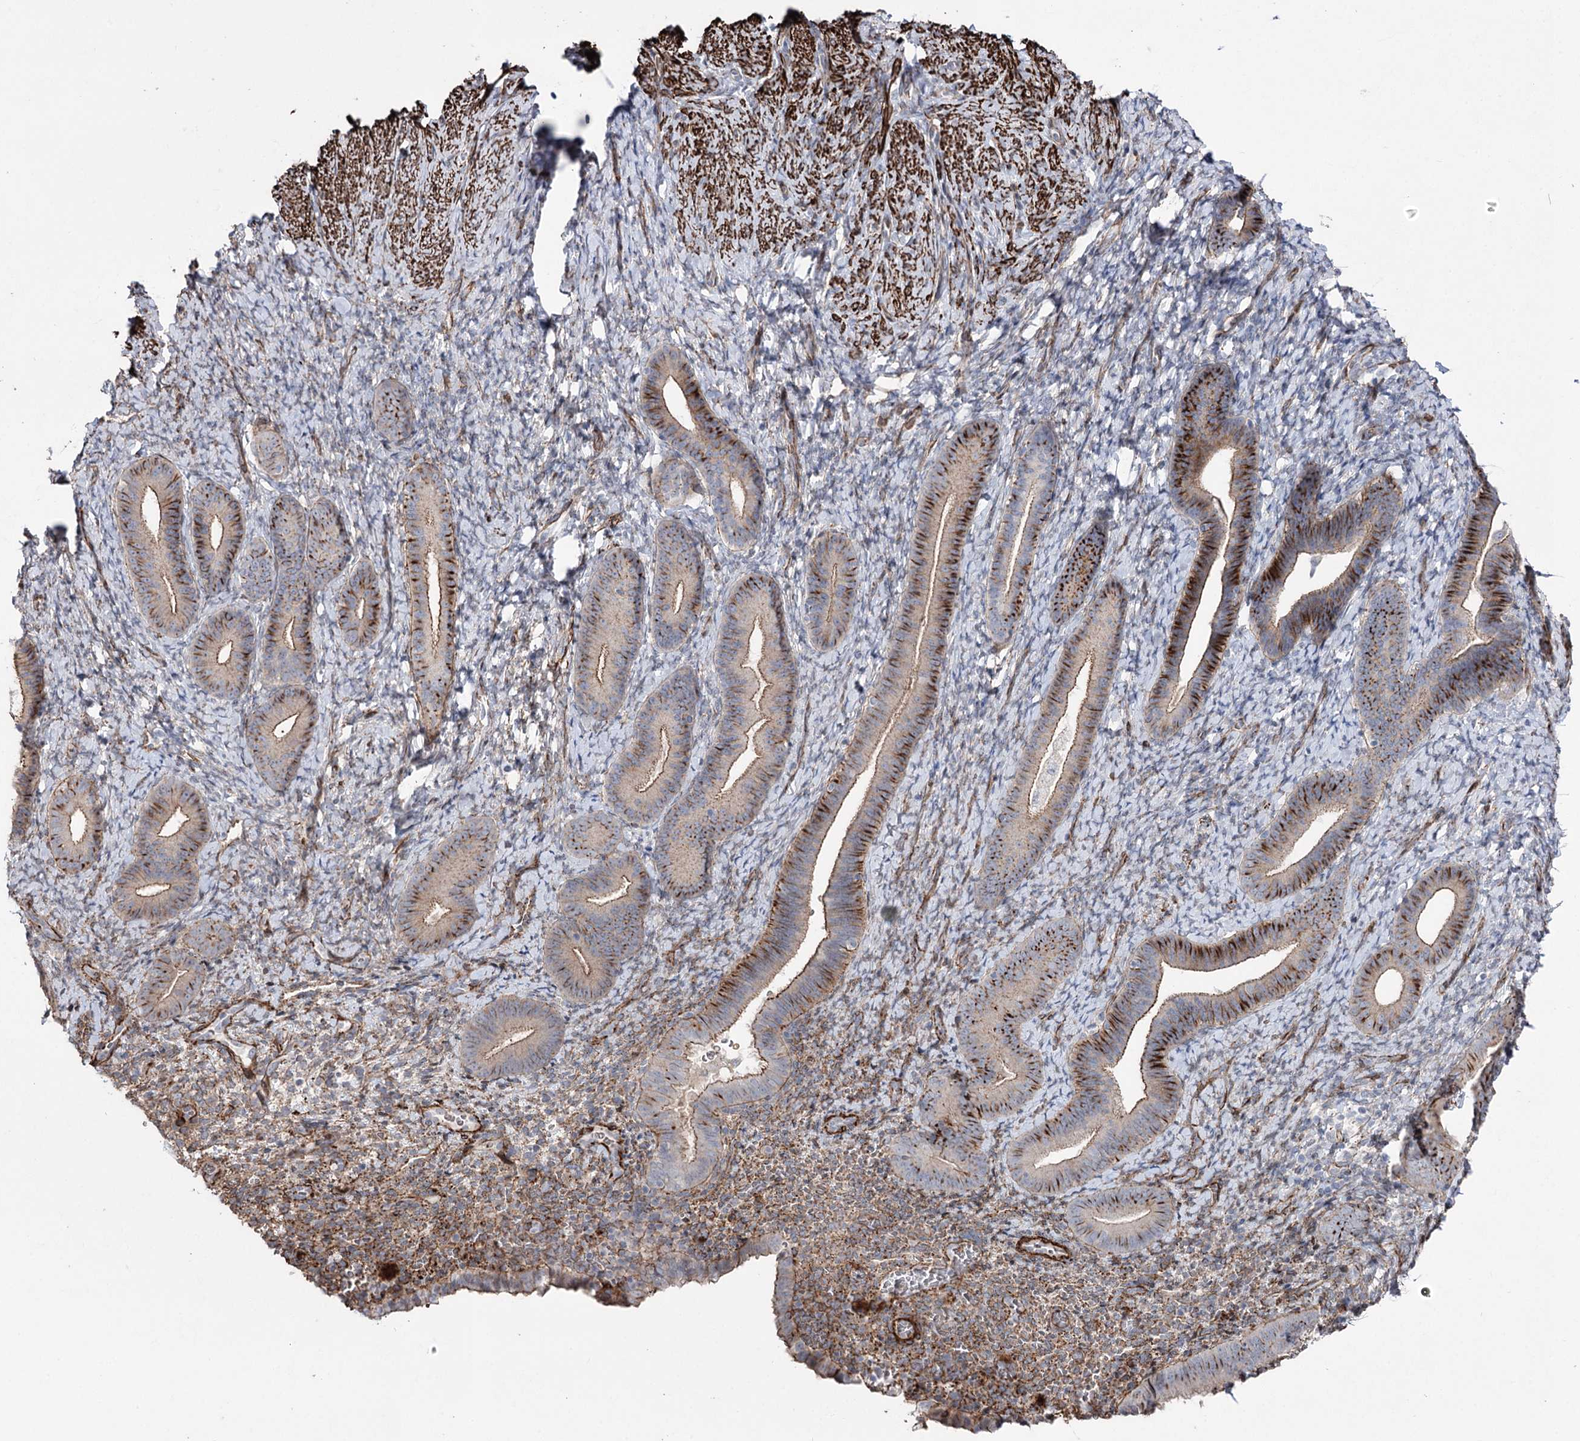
{"staining": {"intensity": "moderate", "quantity": "25%-75%", "location": "cytoplasmic/membranous"}, "tissue": "endometrium", "cell_type": "Cells in endometrial stroma", "image_type": "normal", "snomed": [{"axis": "morphology", "description": "Normal tissue, NOS"}, {"axis": "topography", "description": "Endometrium"}], "caption": "DAB (3,3'-diaminobenzidine) immunohistochemical staining of unremarkable human endometrium reveals moderate cytoplasmic/membranous protein expression in about 25%-75% of cells in endometrial stroma.", "gene": "ARHGAP20", "patient": {"sex": "female", "age": 65}}